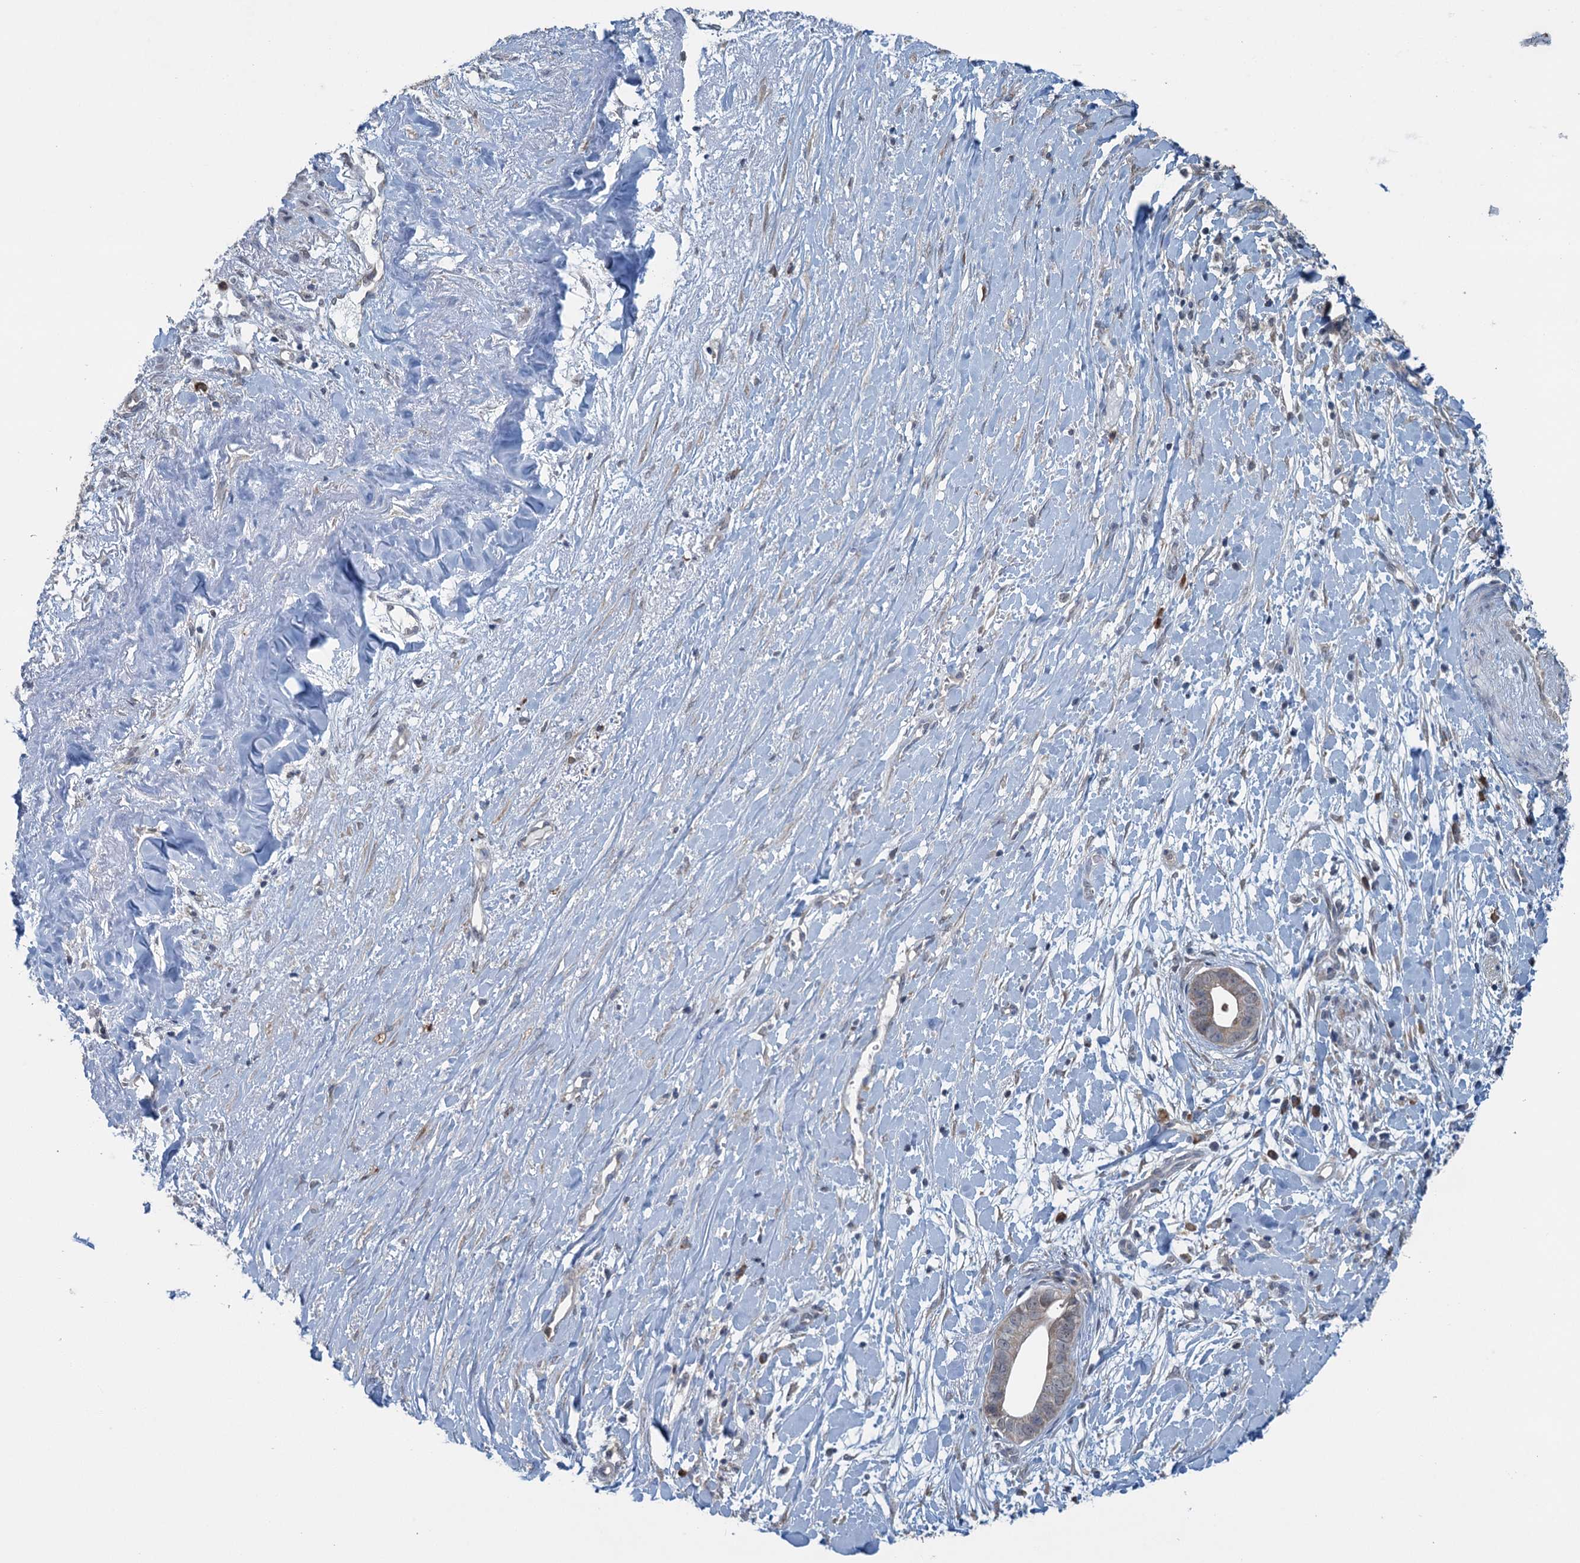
{"staining": {"intensity": "weak", "quantity": "<25%", "location": "cytoplasmic/membranous"}, "tissue": "liver cancer", "cell_type": "Tumor cells", "image_type": "cancer", "snomed": [{"axis": "morphology", "description": "Cholangiocarcinoma"}, {"axis": "topography", "description": "Liver"}], "caption": "Tumor cells are negative for protein expression in human liver cancer (cholangiocarcinoma).", "gene": "TEX35", "patient": {"sex": "female", "age": 79}}